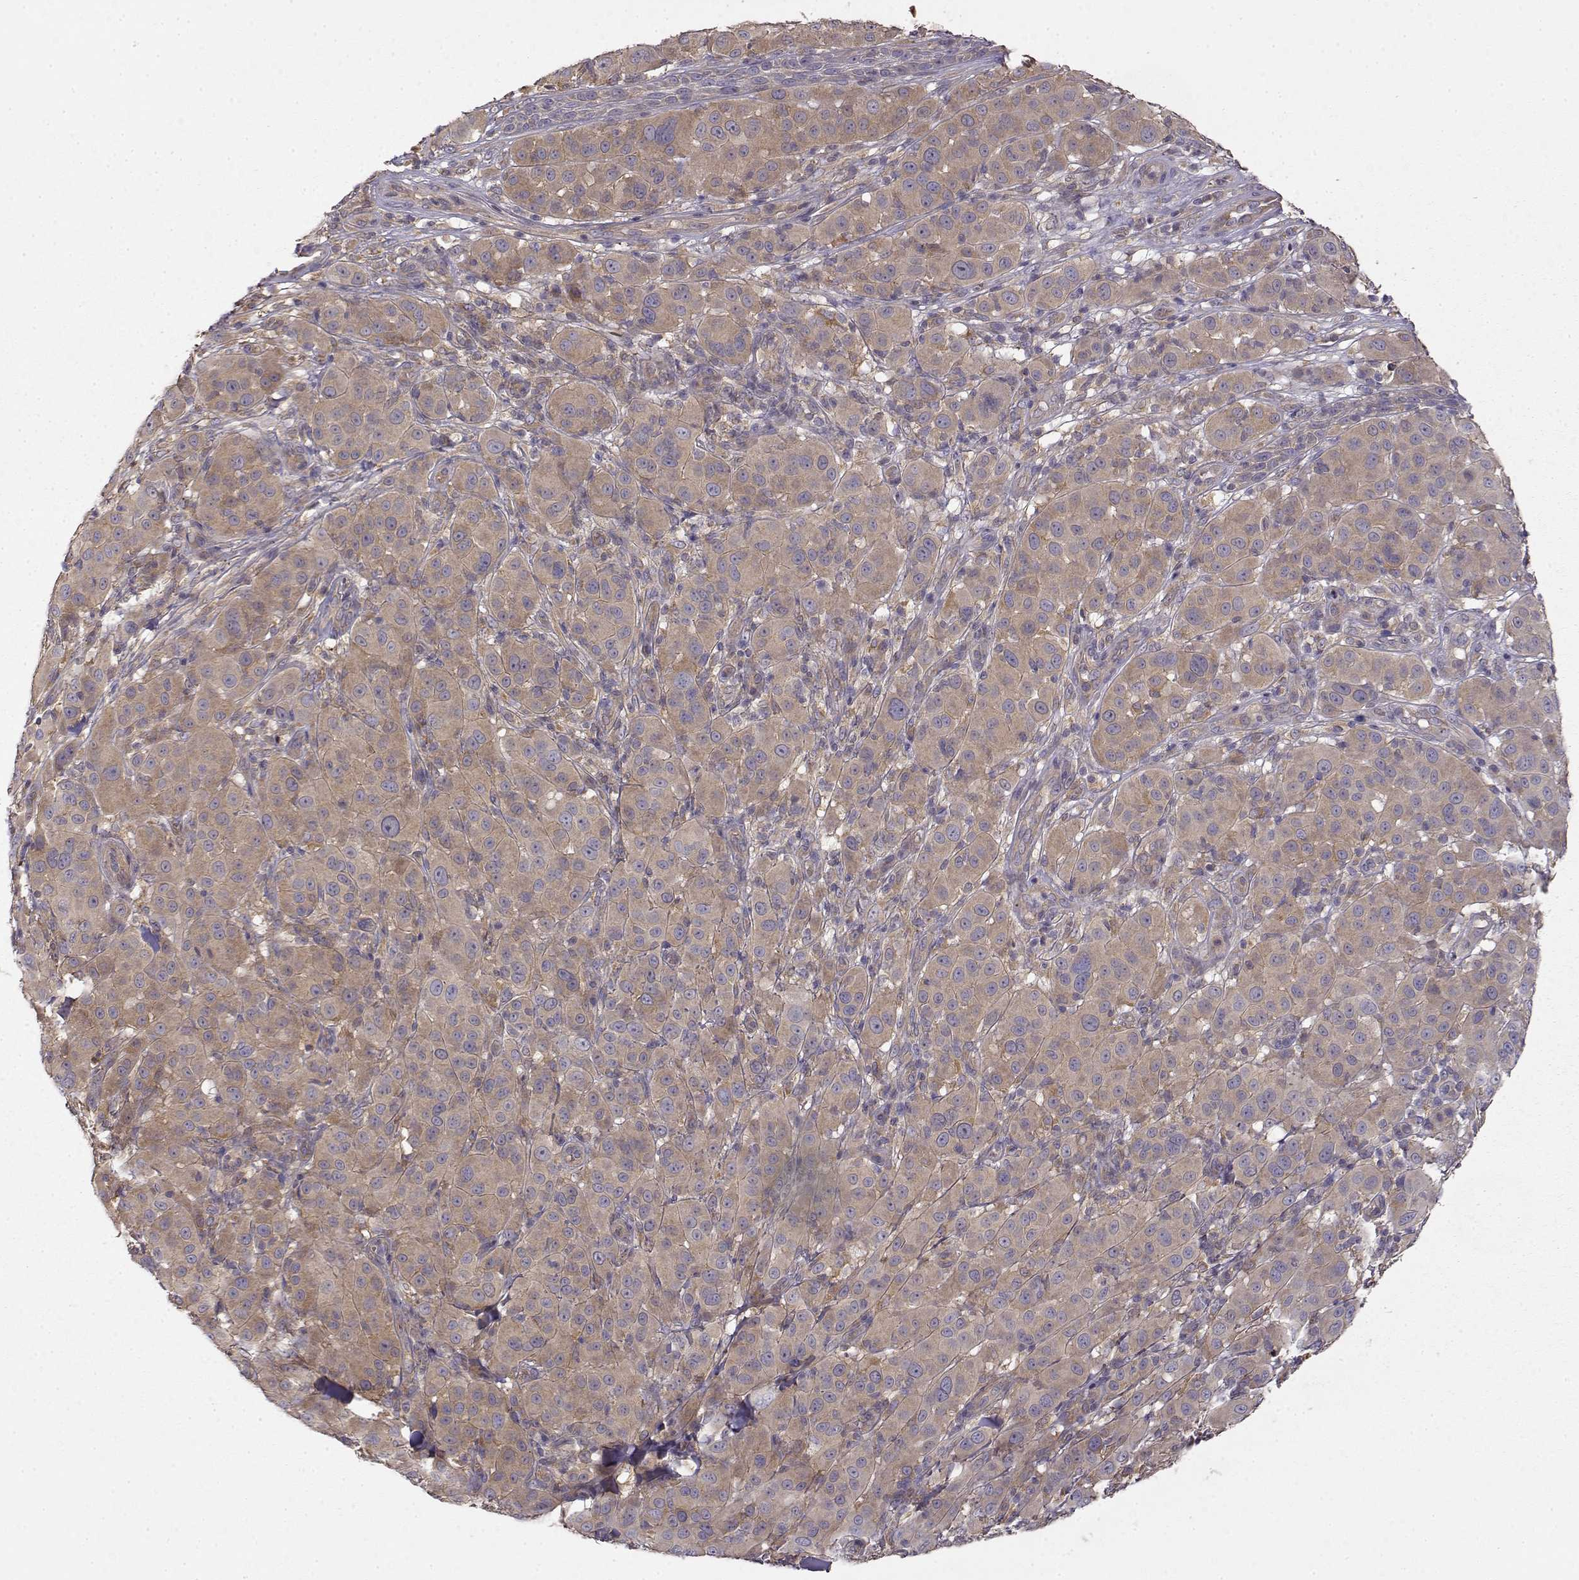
{"staining": {"intensity": "weak", "quantity": ">75%", "location": "cytoplasmic/membranous"}, "tissue": "melanoma", "cell_type": "Tumor cells", "image_type": "cancer", "snomed": [{"axis": "morphology", "description": "Malignant melanoma, NOS"}, {"axis": "topography", "description": "Skin"}], "caption": "Brown immunohistochemical staining in melanoma demonstrates weak cytoplasmic/membranous staining in approximately >75% of tumor cells.", "gene": "CRIM1", "patient": {"sex": "female", "age": 87}}